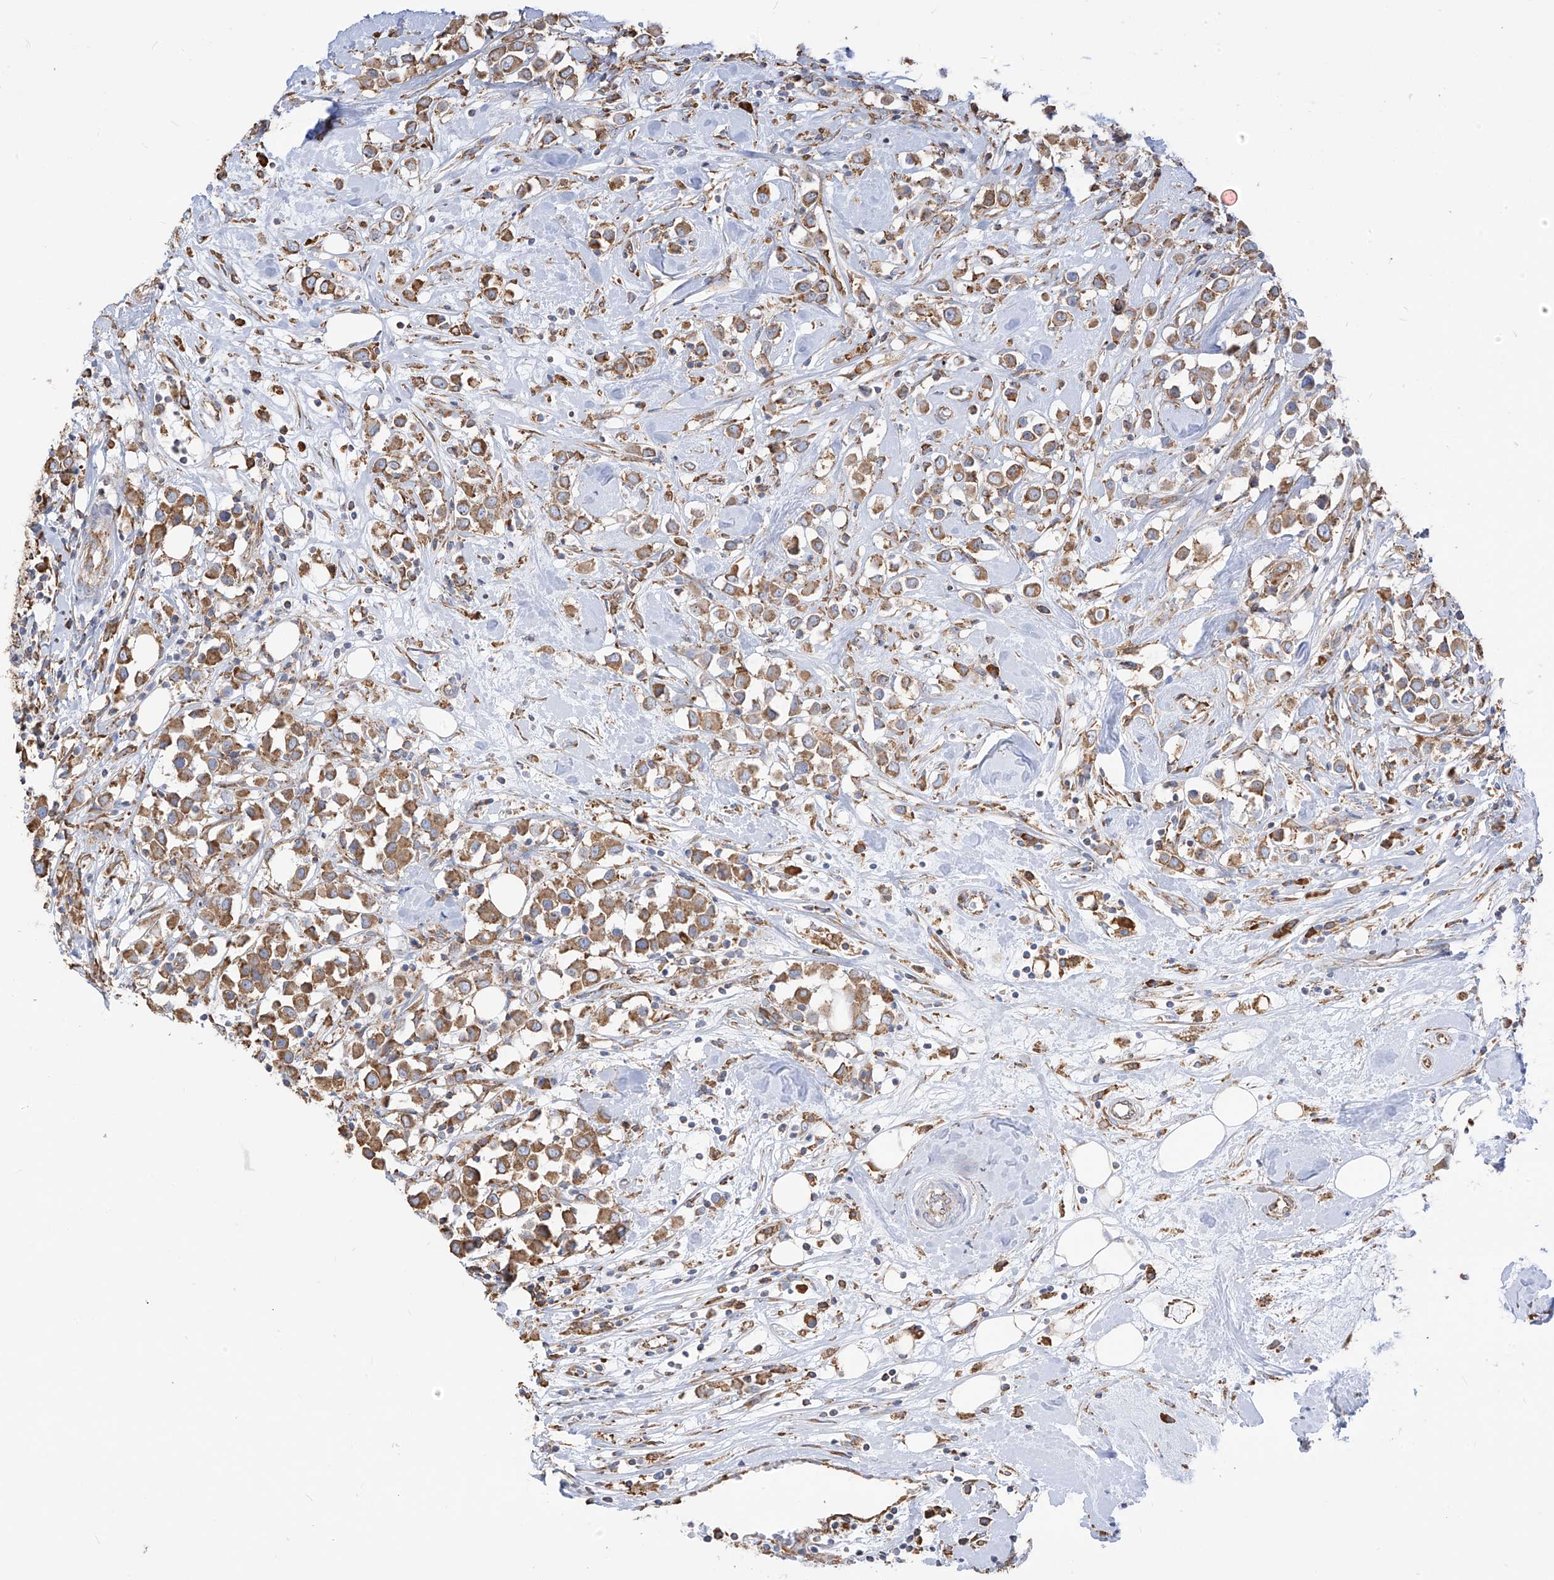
{"staining": {"intensity": "moderate", "quantity": ">75%", "location": "cytoplasmic/membranous"}, "tissue": "breast cancer", "cell_type": "Tumor cells", "image_type": "cancer", "snomed": [{"axis": "morphology", "description": "Duct carcinoma"}, {"axis": "topography", "description": "Breast"}], "caption": "Breast cancer (intraductal carcinoma) stained for a protein demonstrates moderate cytoplasmic/membranous positivity in tumor cells.", "gene": "PDIA6", "patient": {"sex": "female", "age": 61}}